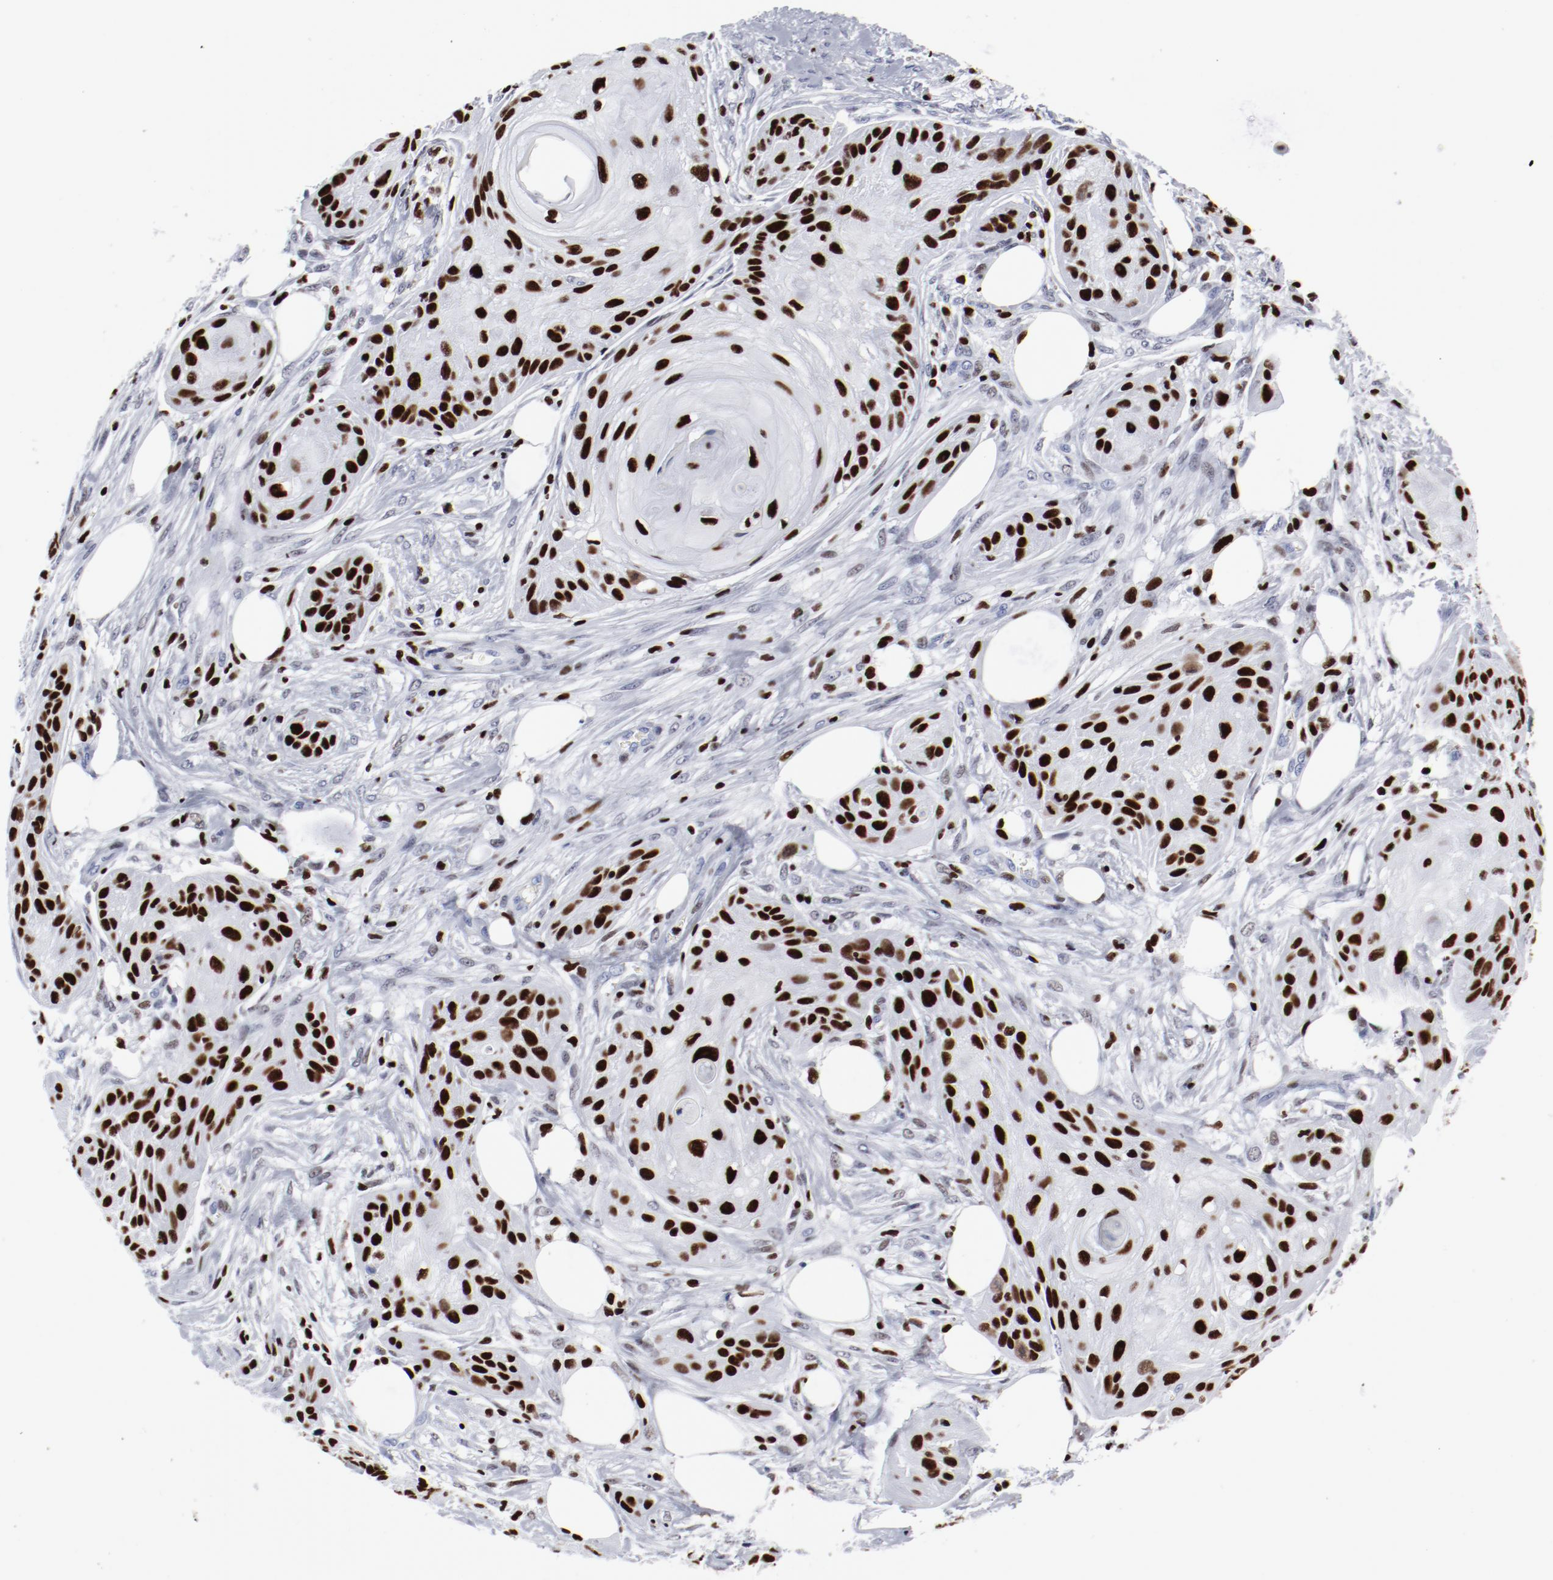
{"staining": {"intensity": "strong", "quantity": ">75%", "location": "nuclear"}, "tissue": "skin cancer", "cell_type": "Tumor cells", "image_type": "cancer", "snomed": [{"axis": "morphology", "description": "Squamous cell carcinoma, NOS"}, {"axis": "topography", "description": "Skin"}], "caption": "Squamous cell carcinoma (skin) stained with a protein marker displays strong staining in tumor cells.", "gene": "SMARCC2", "patient": {"sex": "female", "age": 88}}